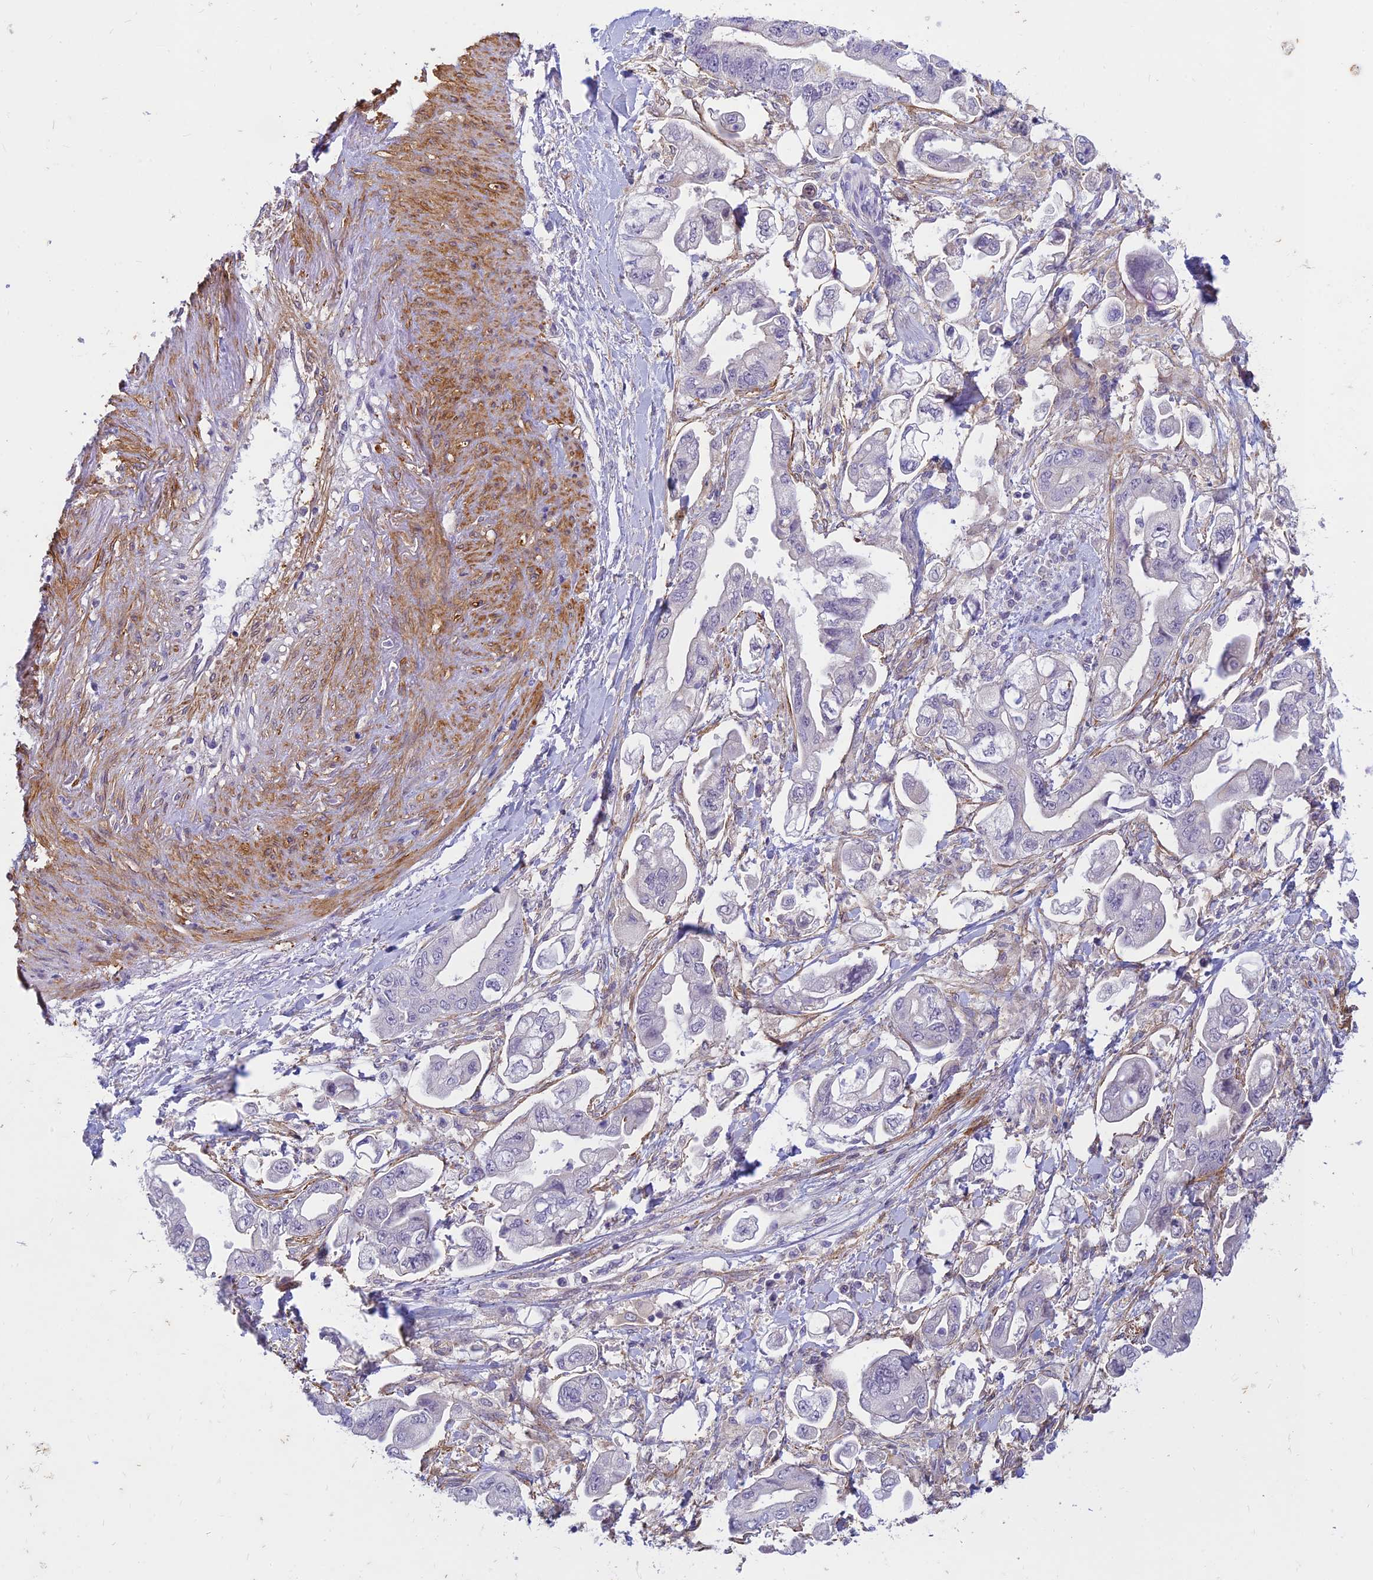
{"staining": {"intensity": "negative", "quantity": "none", "location": "none"}, "tissue": "stomach cancer", "cell_type": "Tumor cells", "image_type": "cancer", "snomed": [{"axis": "morphology", "description": "Adenocarcinoma, NOS"}, {"axis": "topography", "description": "Stomach"}], "caption": "Tumor cells are negative for protein expression in human stomach cancer (adenocarcinoma).", "gene": "FBXW4", "patient": {"sex": "male", "age": 62}}